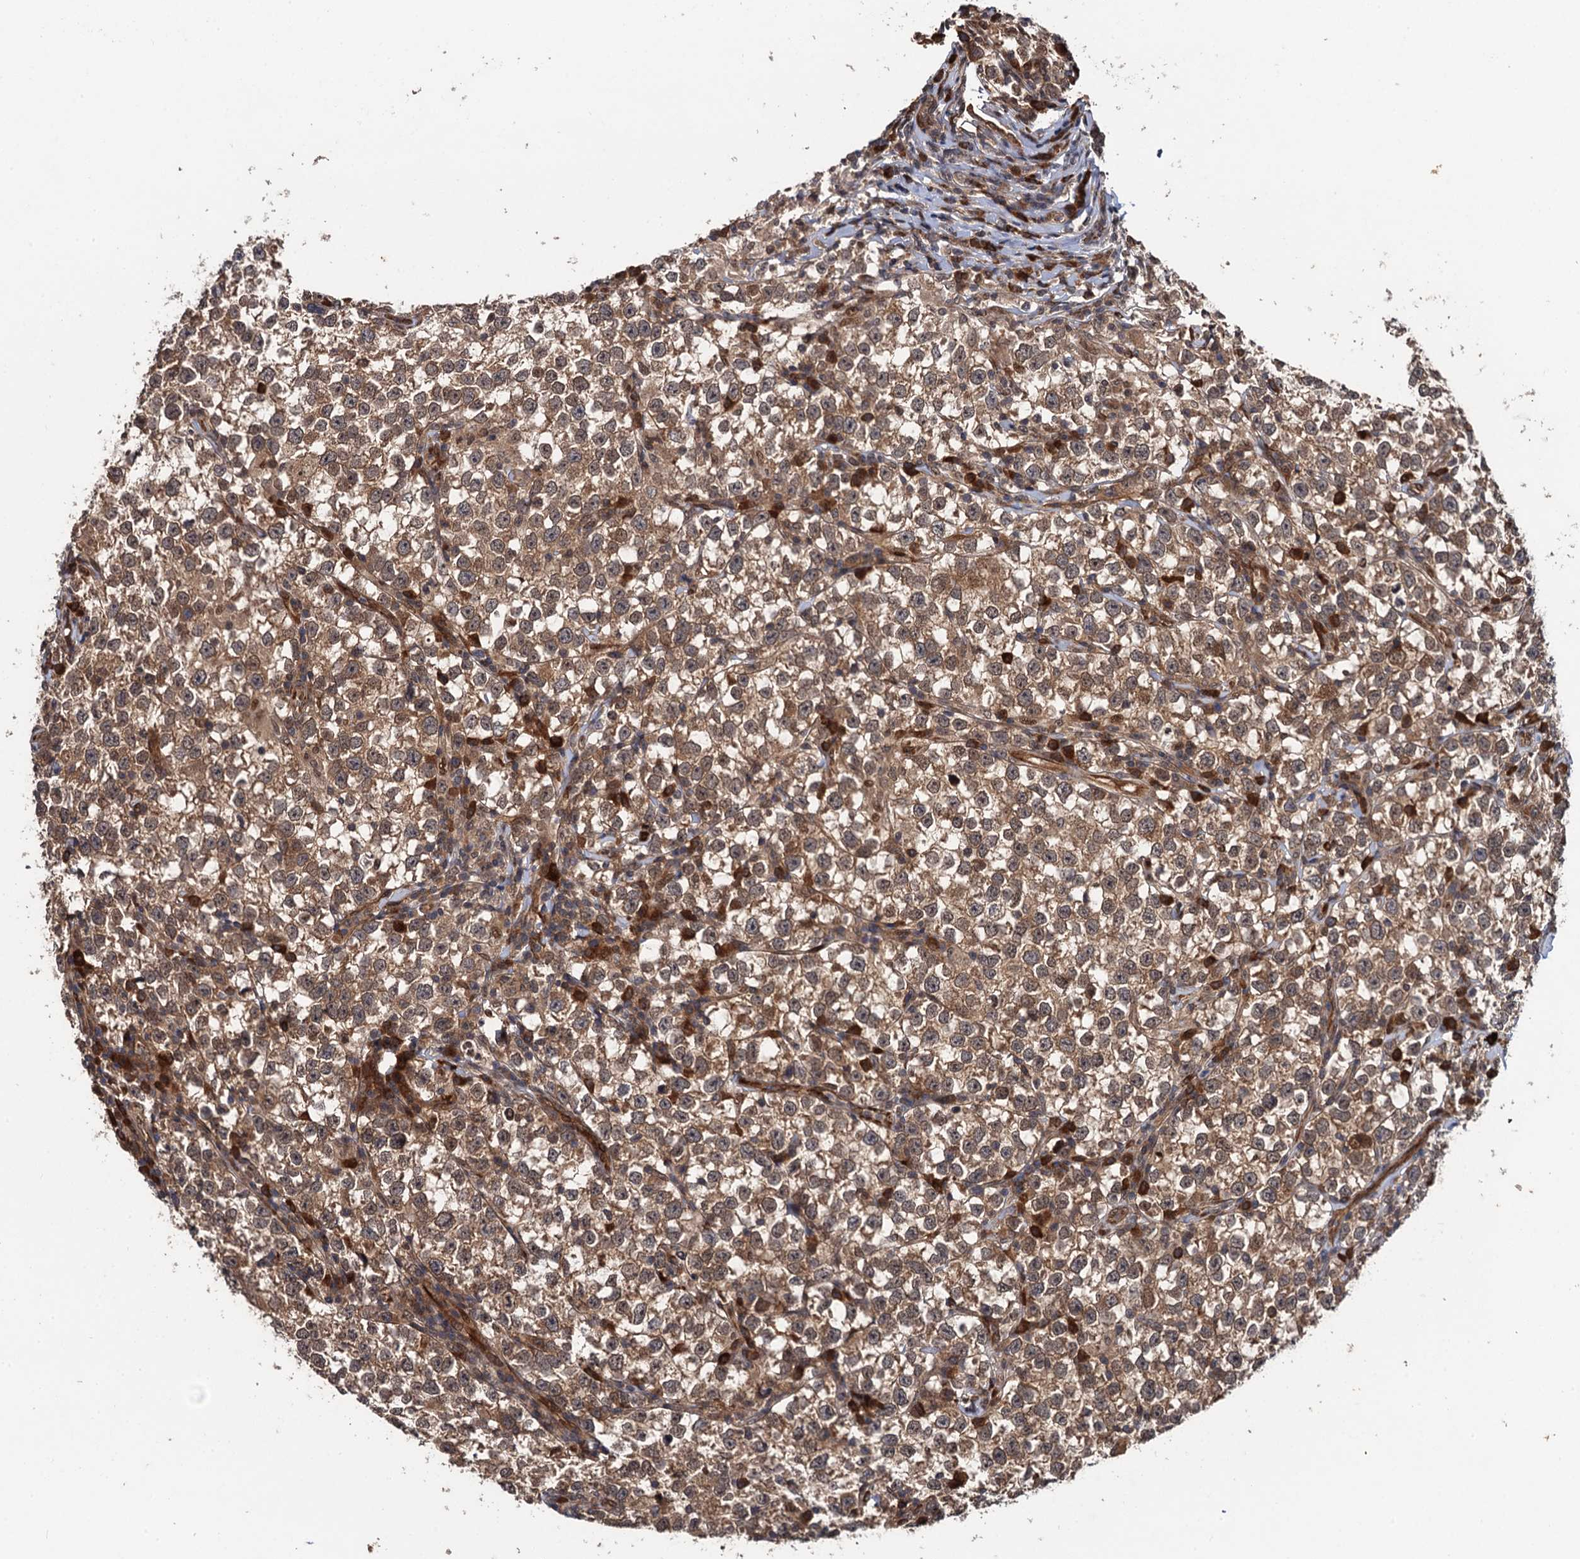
{"staining": {"intensity": "moderate", "quantity": ">75%", "location": "cytoplasmic/membranous"}, "tissue": "testis cancer", "cell_type": "Tumor cells", "image_type": "cancer", "snomed": [{"axis": "morphology", "description": "Normal tissue, NOS"}, {"axis": "morphology", "description": "Seminoma, NOS"}, {"axis": "topography", "description": "Testis"}], "caption": "Testis cancer (seminoma) stained for a protein exhibits moderate cytoplasmic/membranous positivity in tumor cells.", "gene": "CDC23", "patient": {"sex": "male", "age": 43}}